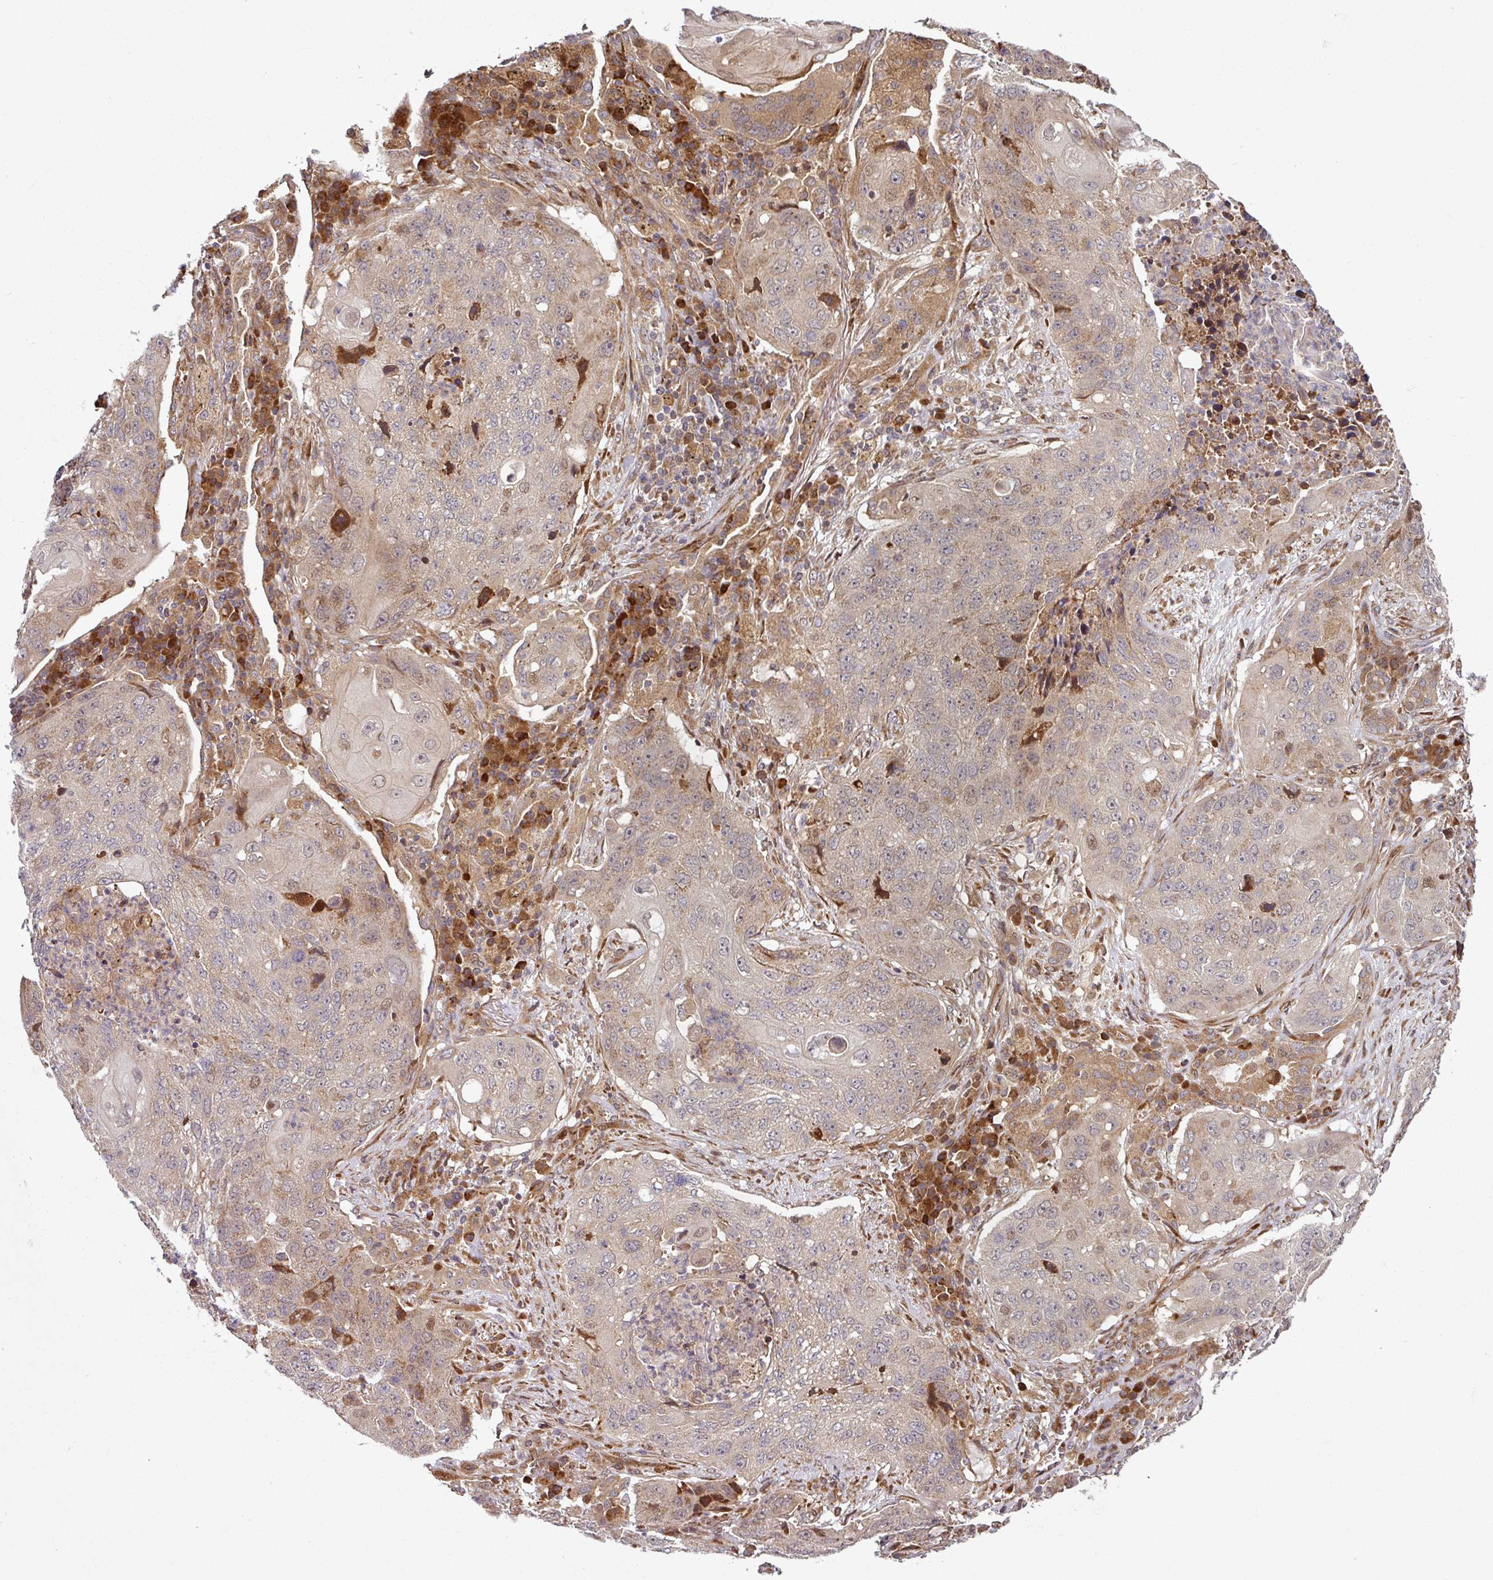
{"staining": {"intensity": "weak", "quantity": "25%-75%", "location": "cytoplasmic/membranous"}, "tissue": "lung cancer", "cell_type": "Tumor cells", "image_type": "cancer", "snomed": [{"axis": "morphology", "description": "Squamous cell carcinoma, NOS"}, {"axis": "topography", "description": "Lung"}], "caption": "Weak cytoplasmic/membranous protein expression is seen in about 25%-75% of tumor cells in squamous cell carcinoma (lung).", "gene": "RAB5A", "patient": {"sex": "female", "age": 63}}